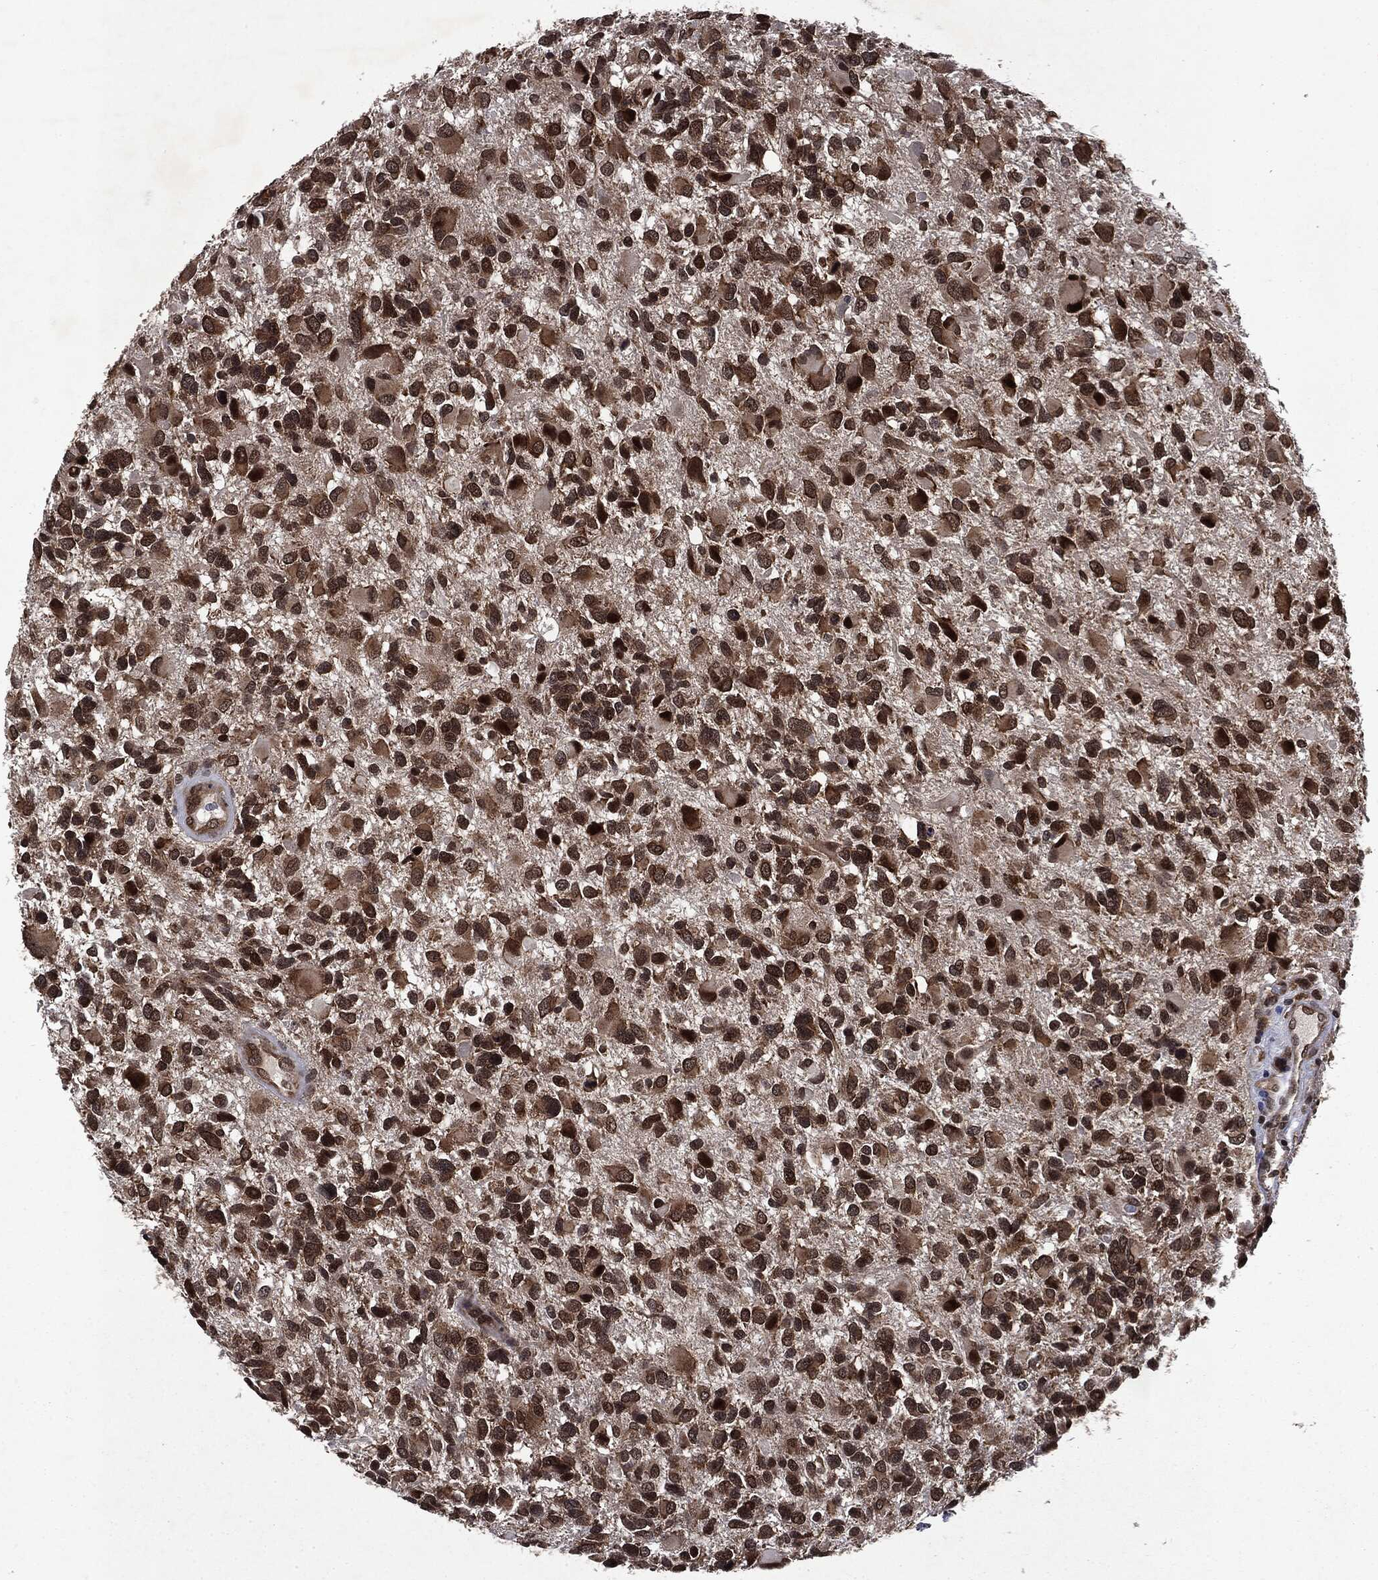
{"staining": {"intensity": "strong", "quantity": ">75%", "location": "cytoplasmic/membranous,nuclear"}, "tissue": "glioma", "cell_type": "Tumor cells", "image_type": "cancer", "snomed": [{"axis": "morphology", "description": "Glioma, malignant, Low grade"}, {"axis": "topography", "description": "Brain"}], "caption": "Immunohistochemical staining of human low-grade glioma (malignant) shows strong cytoplasmic/membranous and nuclear protein expression in about >75% of tumor cells.", "gene": "STAU2", "patient": {"sex": "female", "age": 32}}